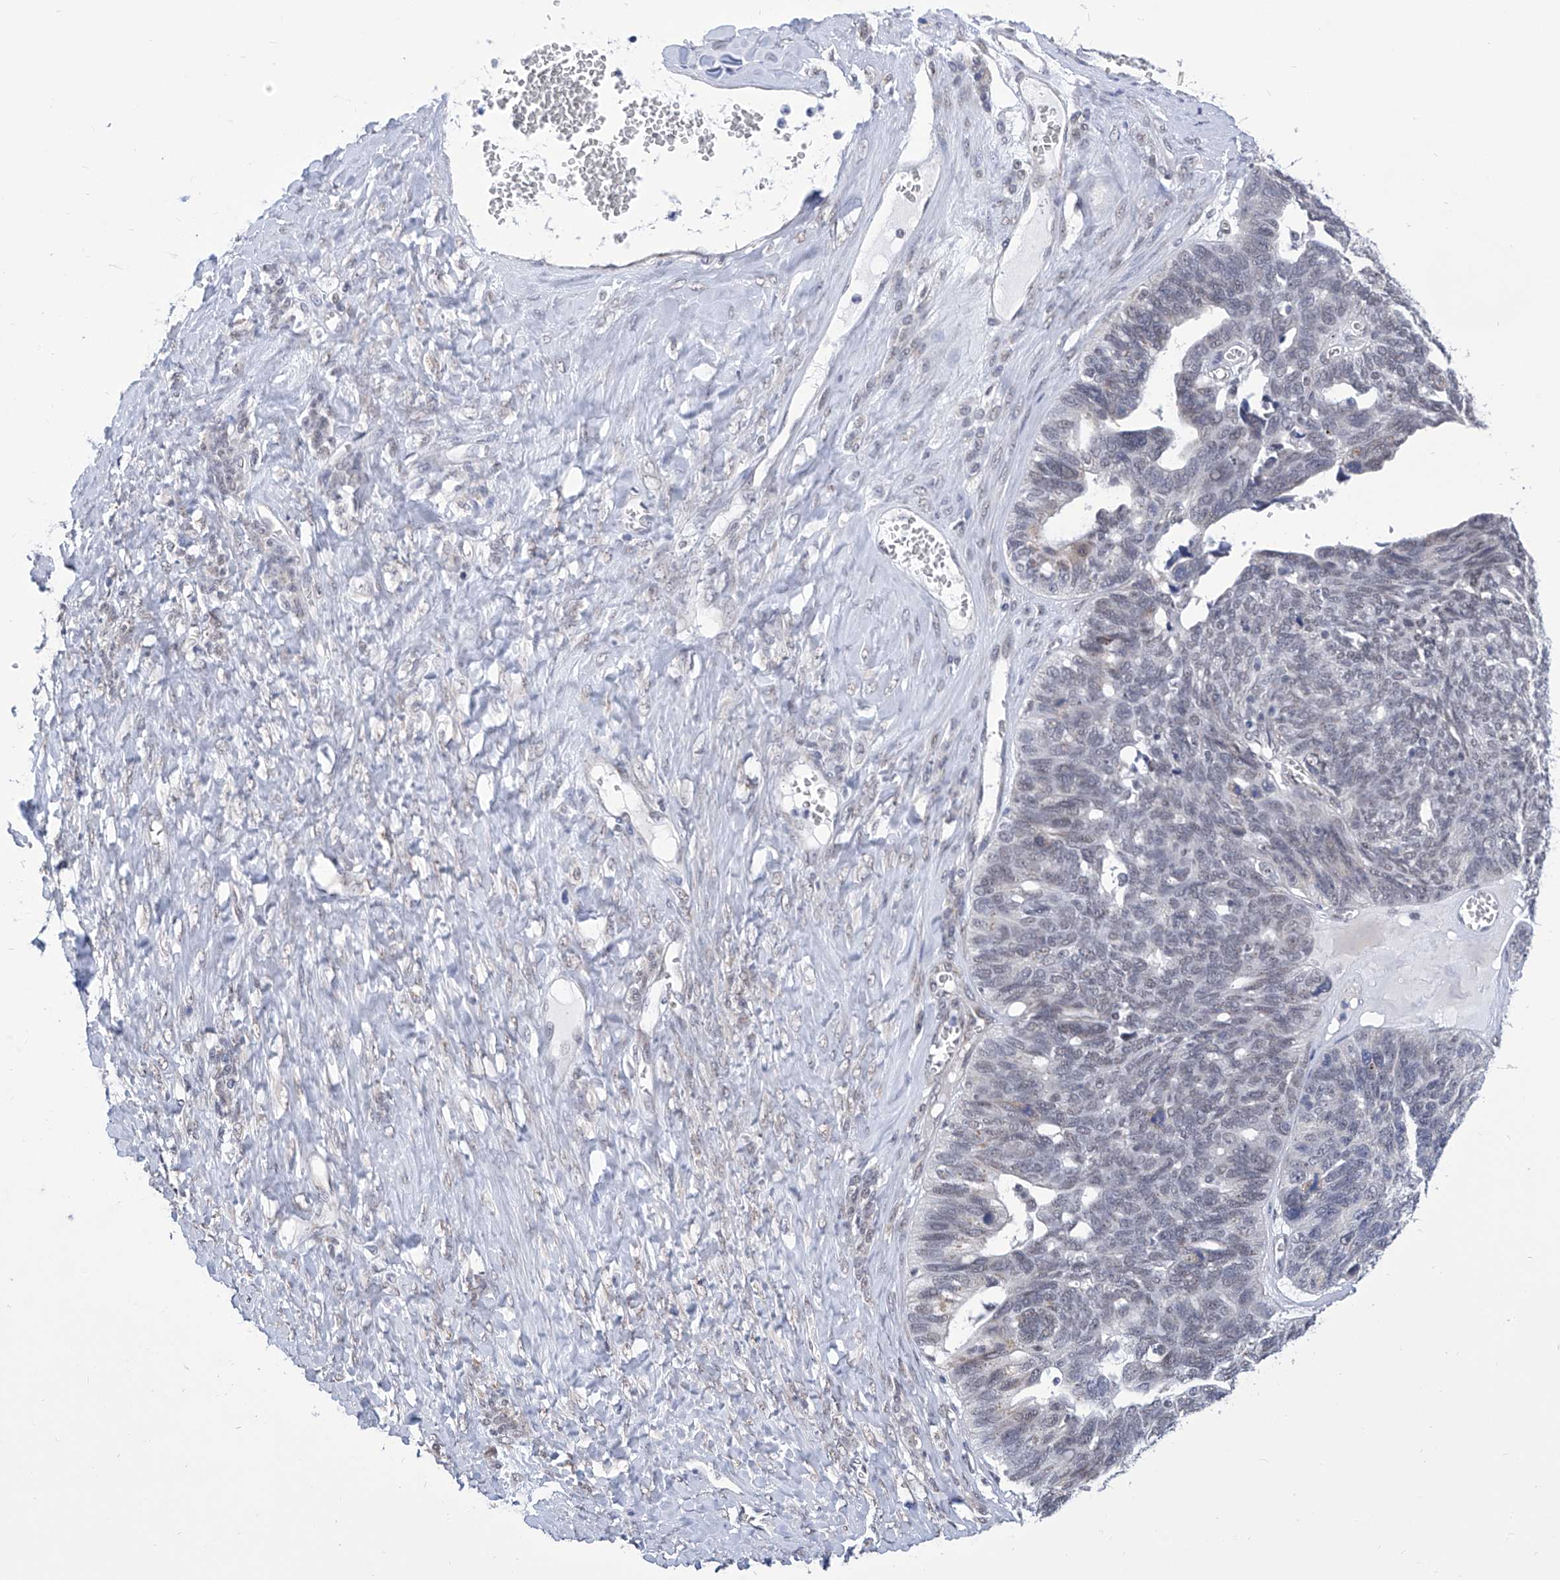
{"staining": {"intensity": "negative", "quantity": "none", "location": "none"}, "tissue": "ovarian cancer", "cell_type": "Tumor cells", "image_type": "cancer", "snomed": [{"axis": "morphology", "description": "Cystadenocarcinoma, serous, NOS"}, {"axis": "topography", "description": "Ovary"}], "caption": "Immunohistochemical staining of human ovarian serous cystadenocarcinoma exhibits no significant expression in tumor cells. (DAB (3,3'-diaminobenzidine) immunohistochemistry (IHC), high magnification).", "gene": "SART1", "patient": {"sex": "female", "age": 79}}